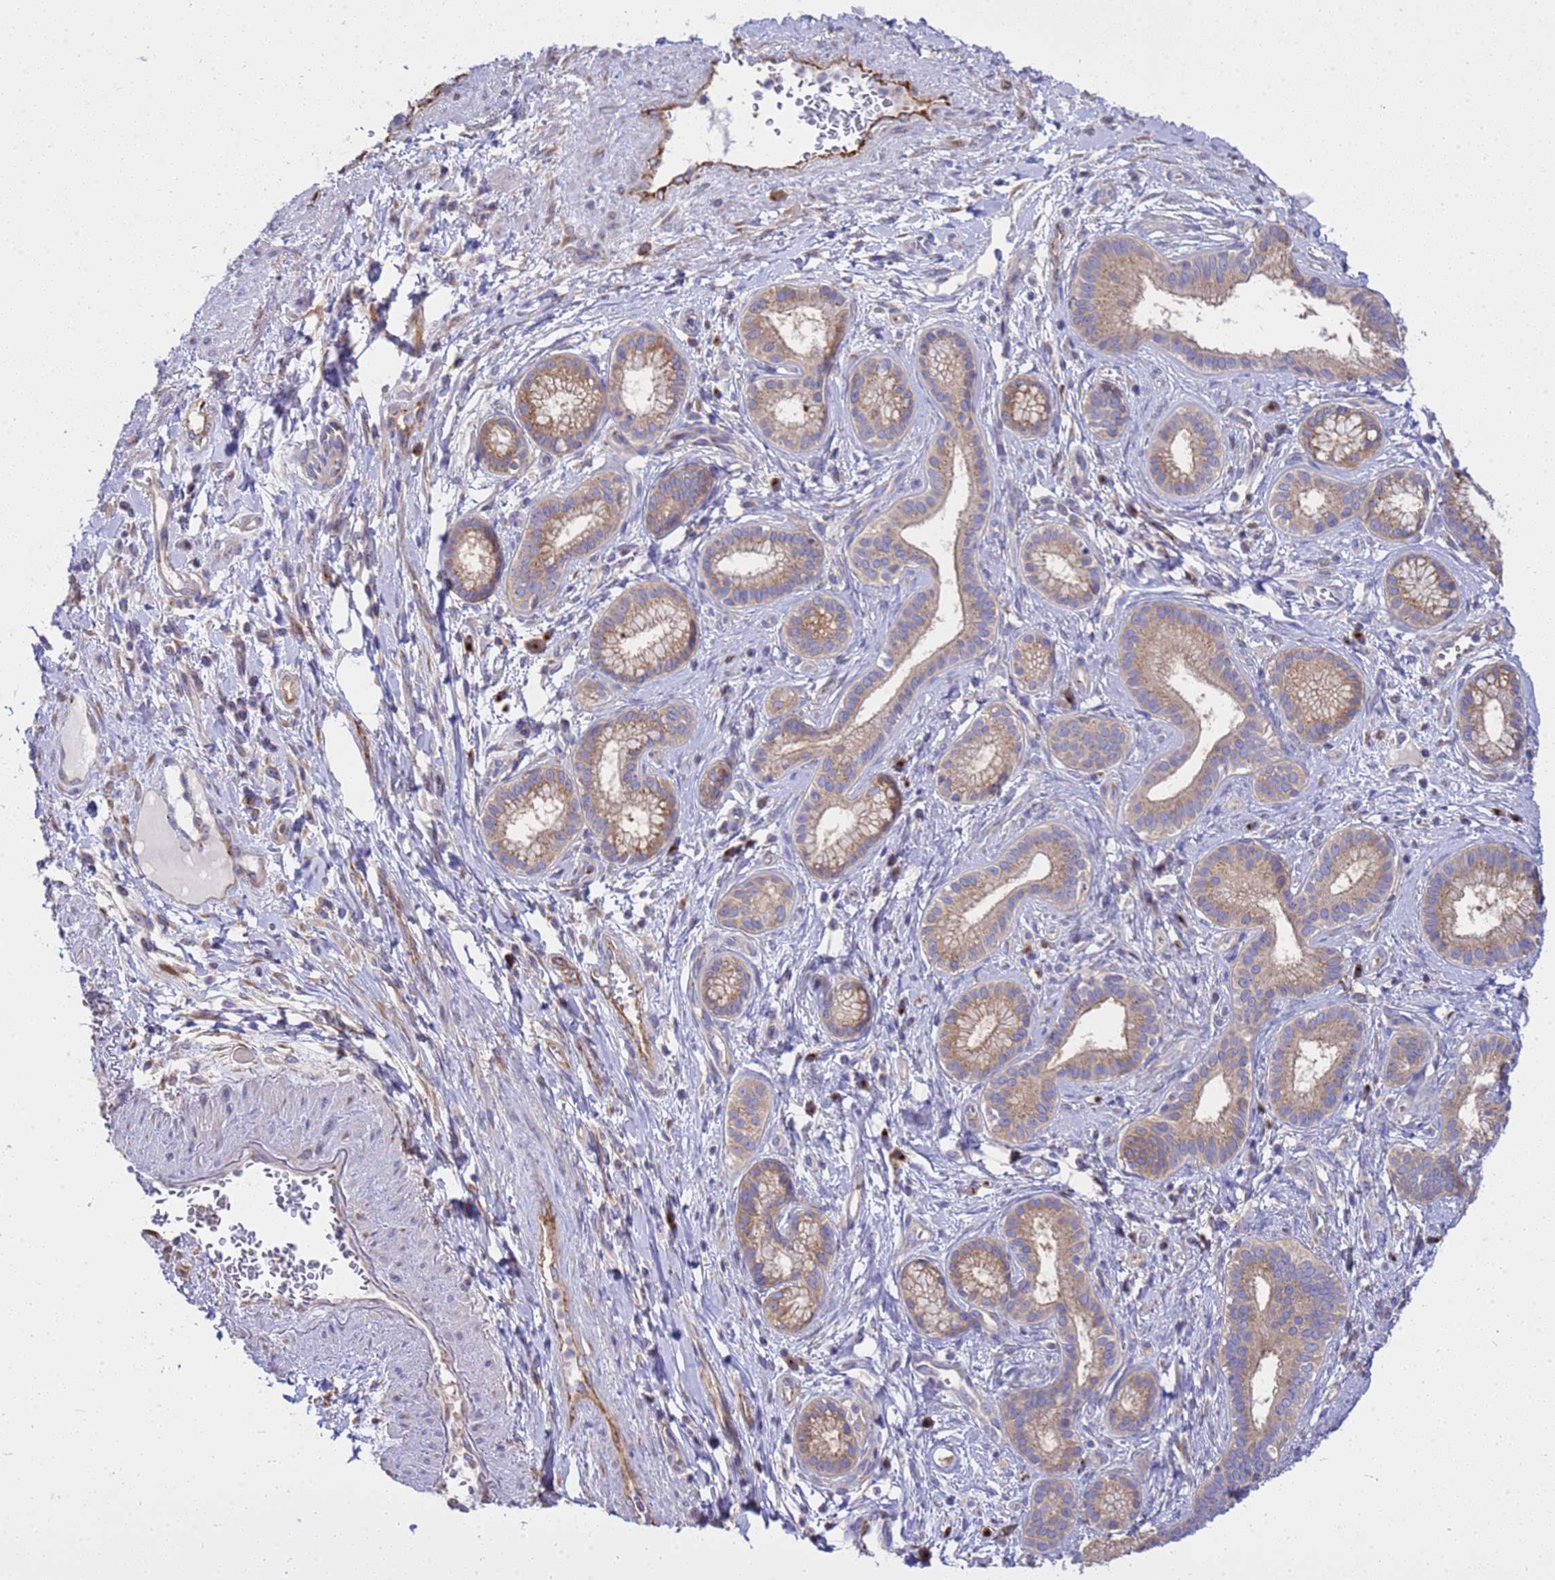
{"staining": {"intensity": "moderate", "quantity": ">75%", "location": "cytoplasmic/membranous"}, "tissue": "pancreatic cancer", "cell_type": "Tumor cells", "image_type": "cancer", "snomed": [{"axis": "morphology", "description": "Adenocarcinoma, NOS"}, {"axis": "topography", "description": "Pancreas"}], "caption": "IHC (DAB (3,3'-diaminobenzidine)) staining of human pancreatic cancer (adenocarcinoma) displays moderate cytoplasmic/membranous protein staining in about >75% of tumor cells.", "gene": "ANAPC1", "patient": {"sex": "male", "age": 72}}